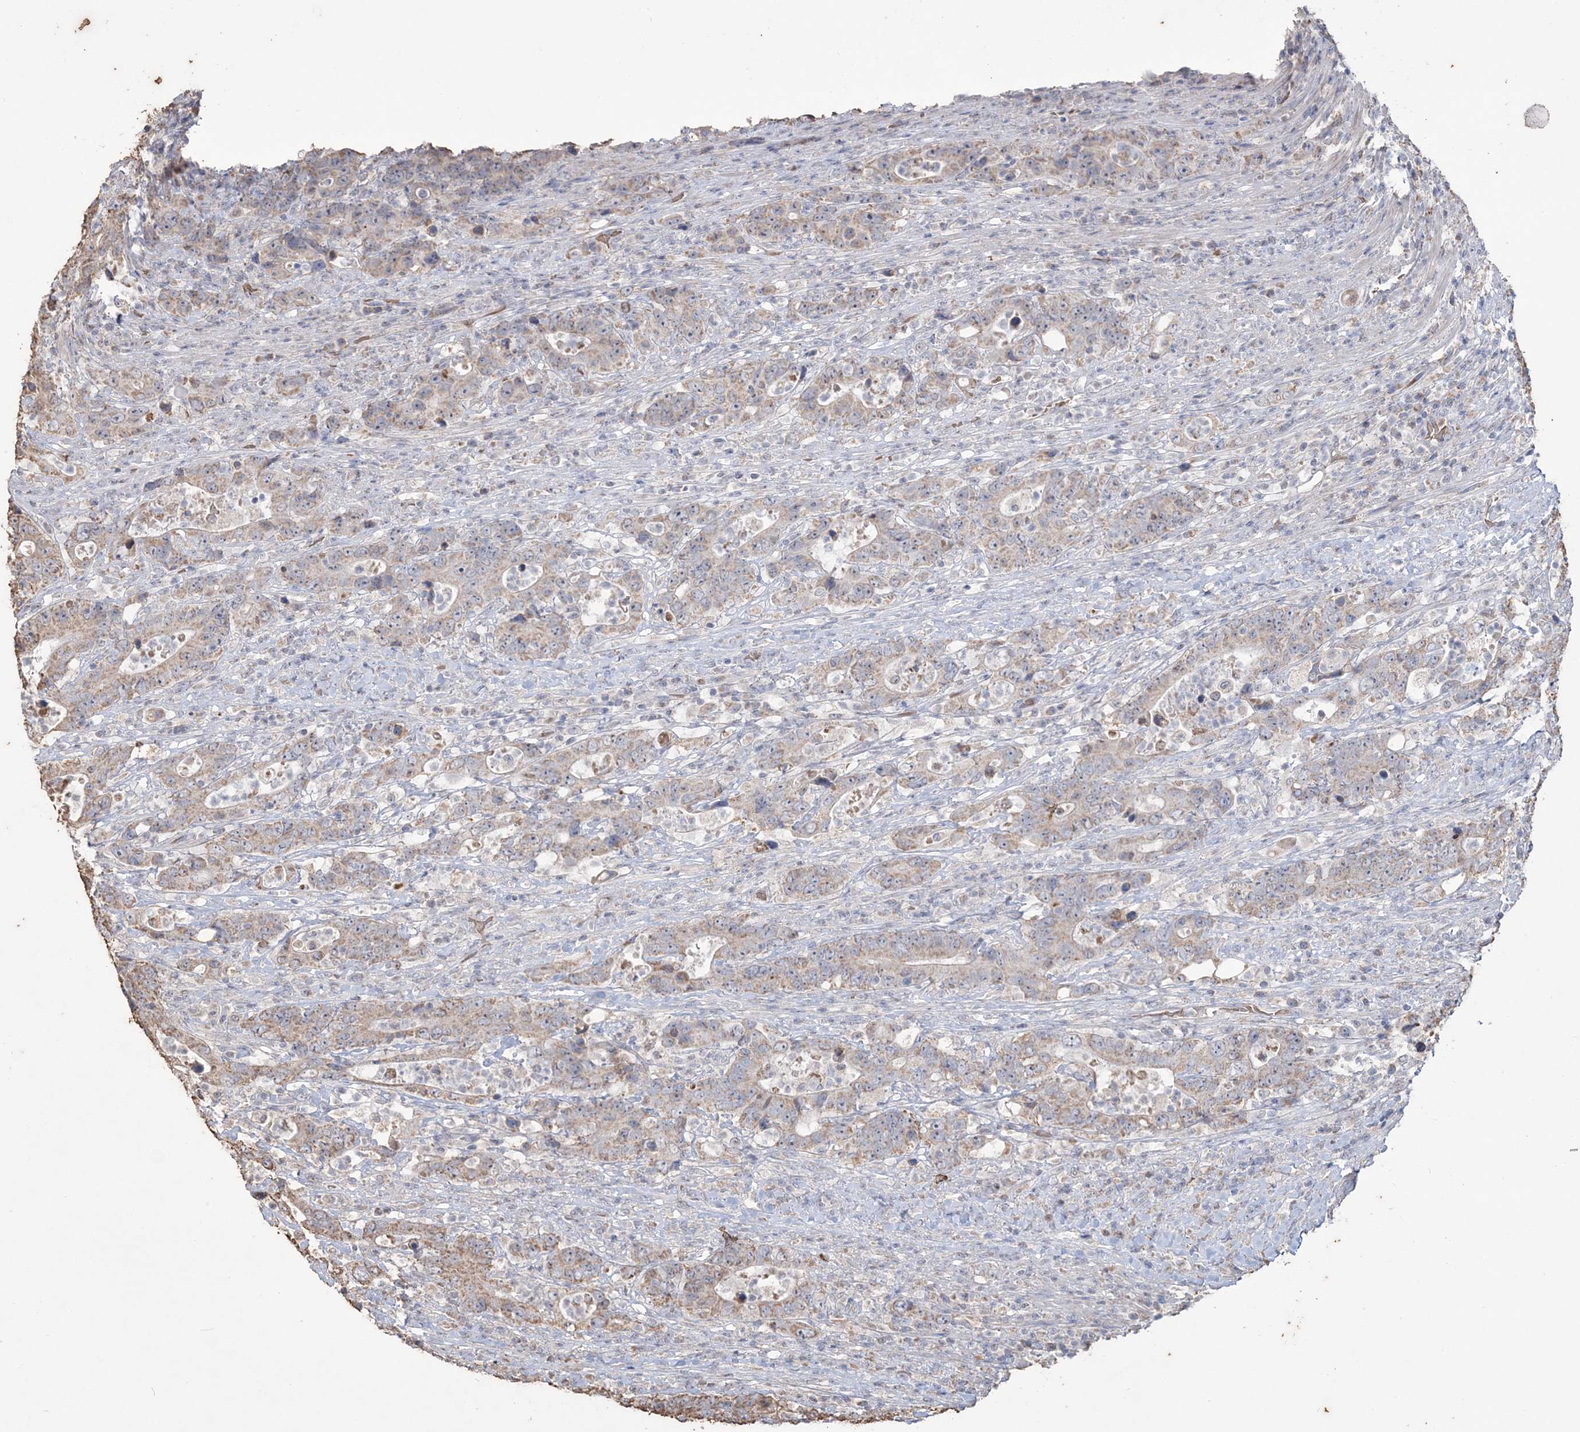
{"staining": {"intensity": "moderate", "quantity": "25%-75%", "location": "cytoplasmic/membranous"}, "tissue": "colorectal cancer", "cell_type": "Tumor cells", "image_type": "cancer", "snomed": [{"axis": "morphology", "description": "Adenocarcinoma, NOS"}, {"axis": "topography", "description": "Colon"}], "caption": "Immunohistochemical staining of adenocarcinoma (colorectal) demonstrates moderate cytoplasmic/membranous protein staining in about 25%-75% of tumor cells.", "gene": "SFMBT2", "patient": {"sex": "female", "age": 75}}